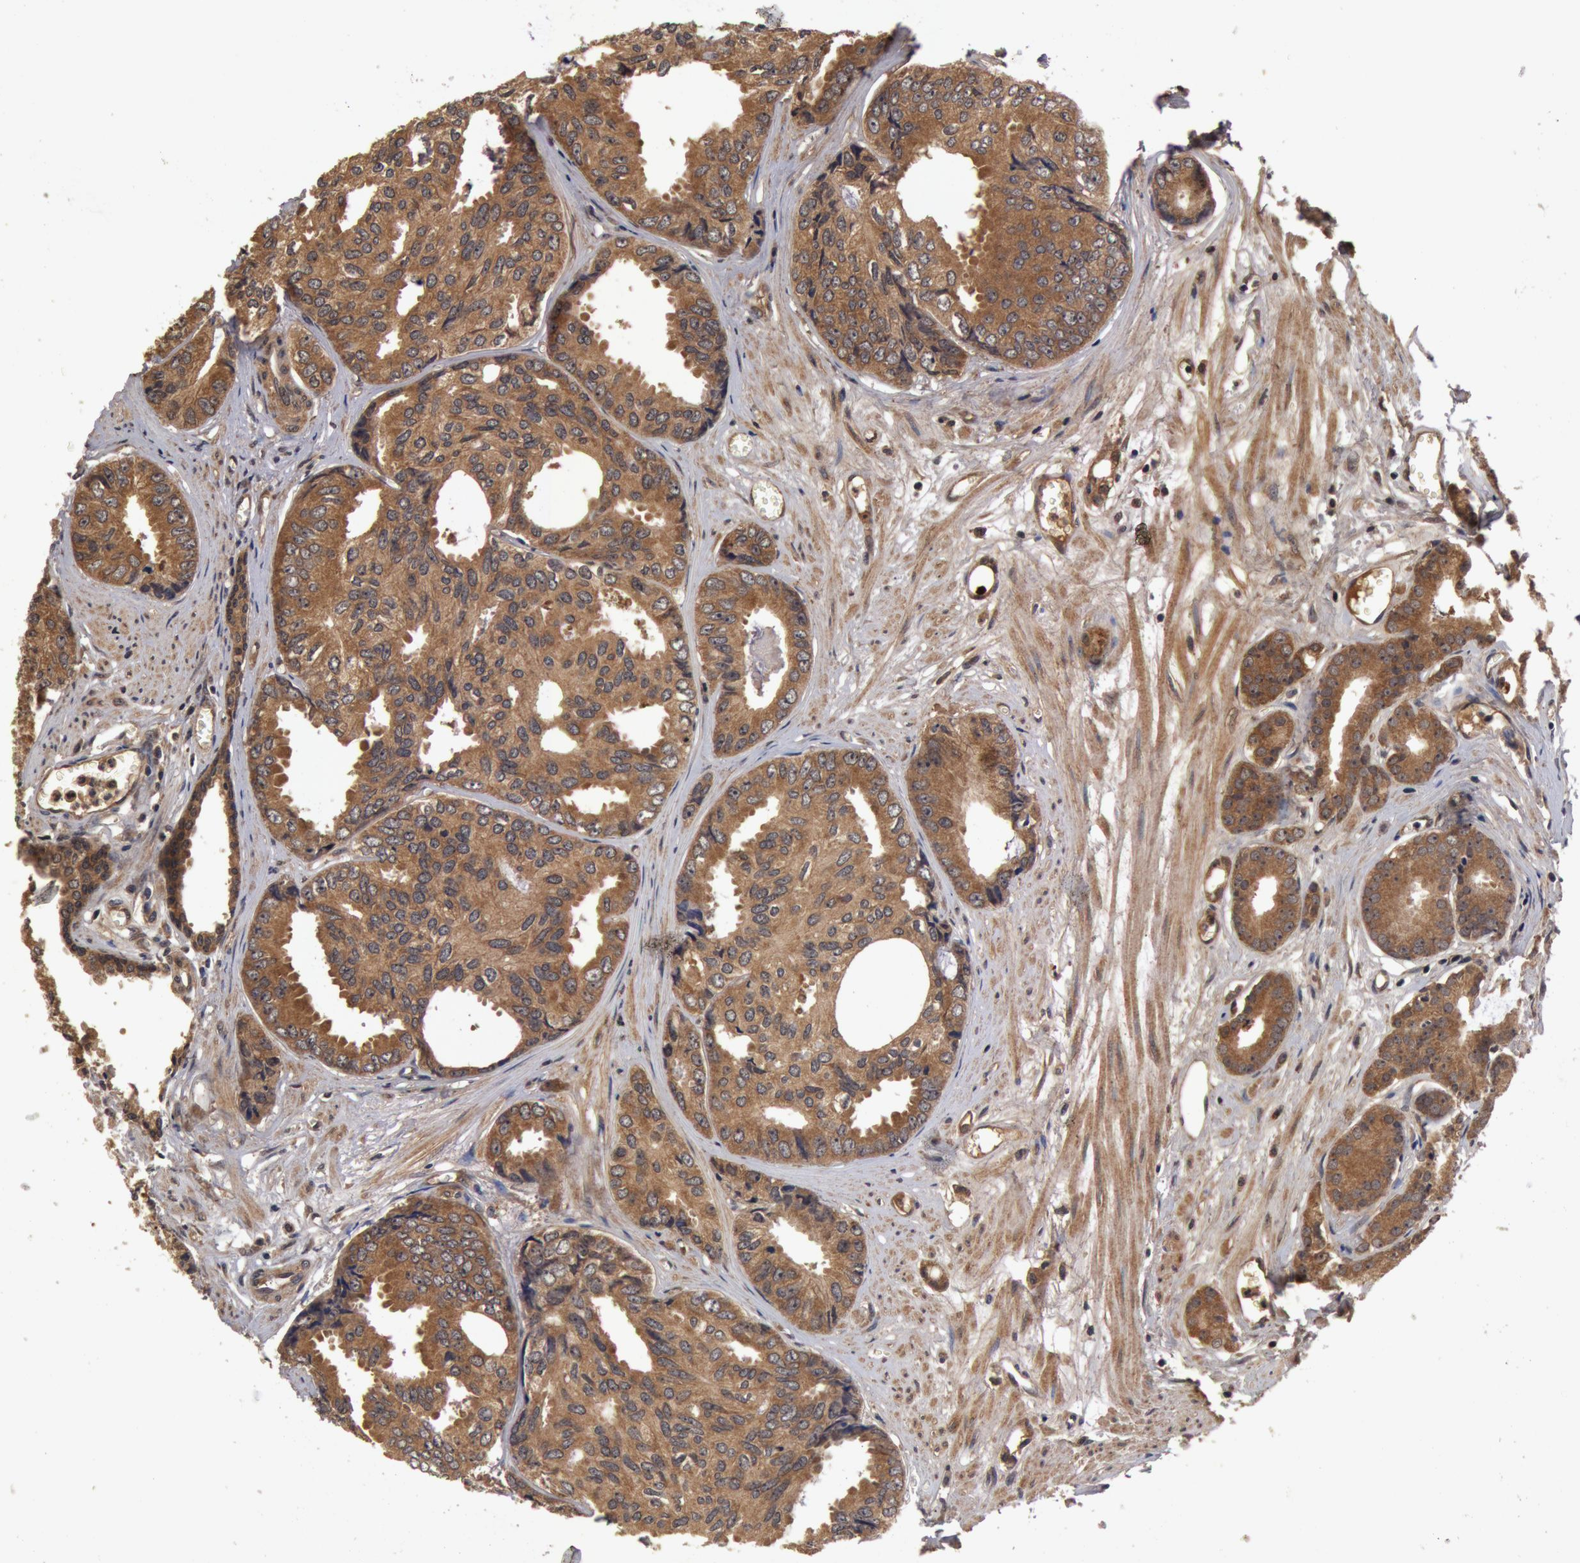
{"staining": {"intensity": "moderate", "quantity": ">75%", "location": "cytoplasmic/membranous"}, "tissue": "prostate cancer", "cell_type": "Tumor cells", "image_type": "cancer", "snomed": [{"axis": "morphology", "description": "Adenocarcinoma, High grade"}, {"axis": "topography", "description": "Prostate"}], "caption": "Immunohistochemistry image of human prostate cancer stained for a protein (brown), which shows medium levels of moderate cytoplasmic/membranous expression in about >75% of tumor cells.", "gene": "BCHE", "patient": {"sex": "male", "age": 56}}